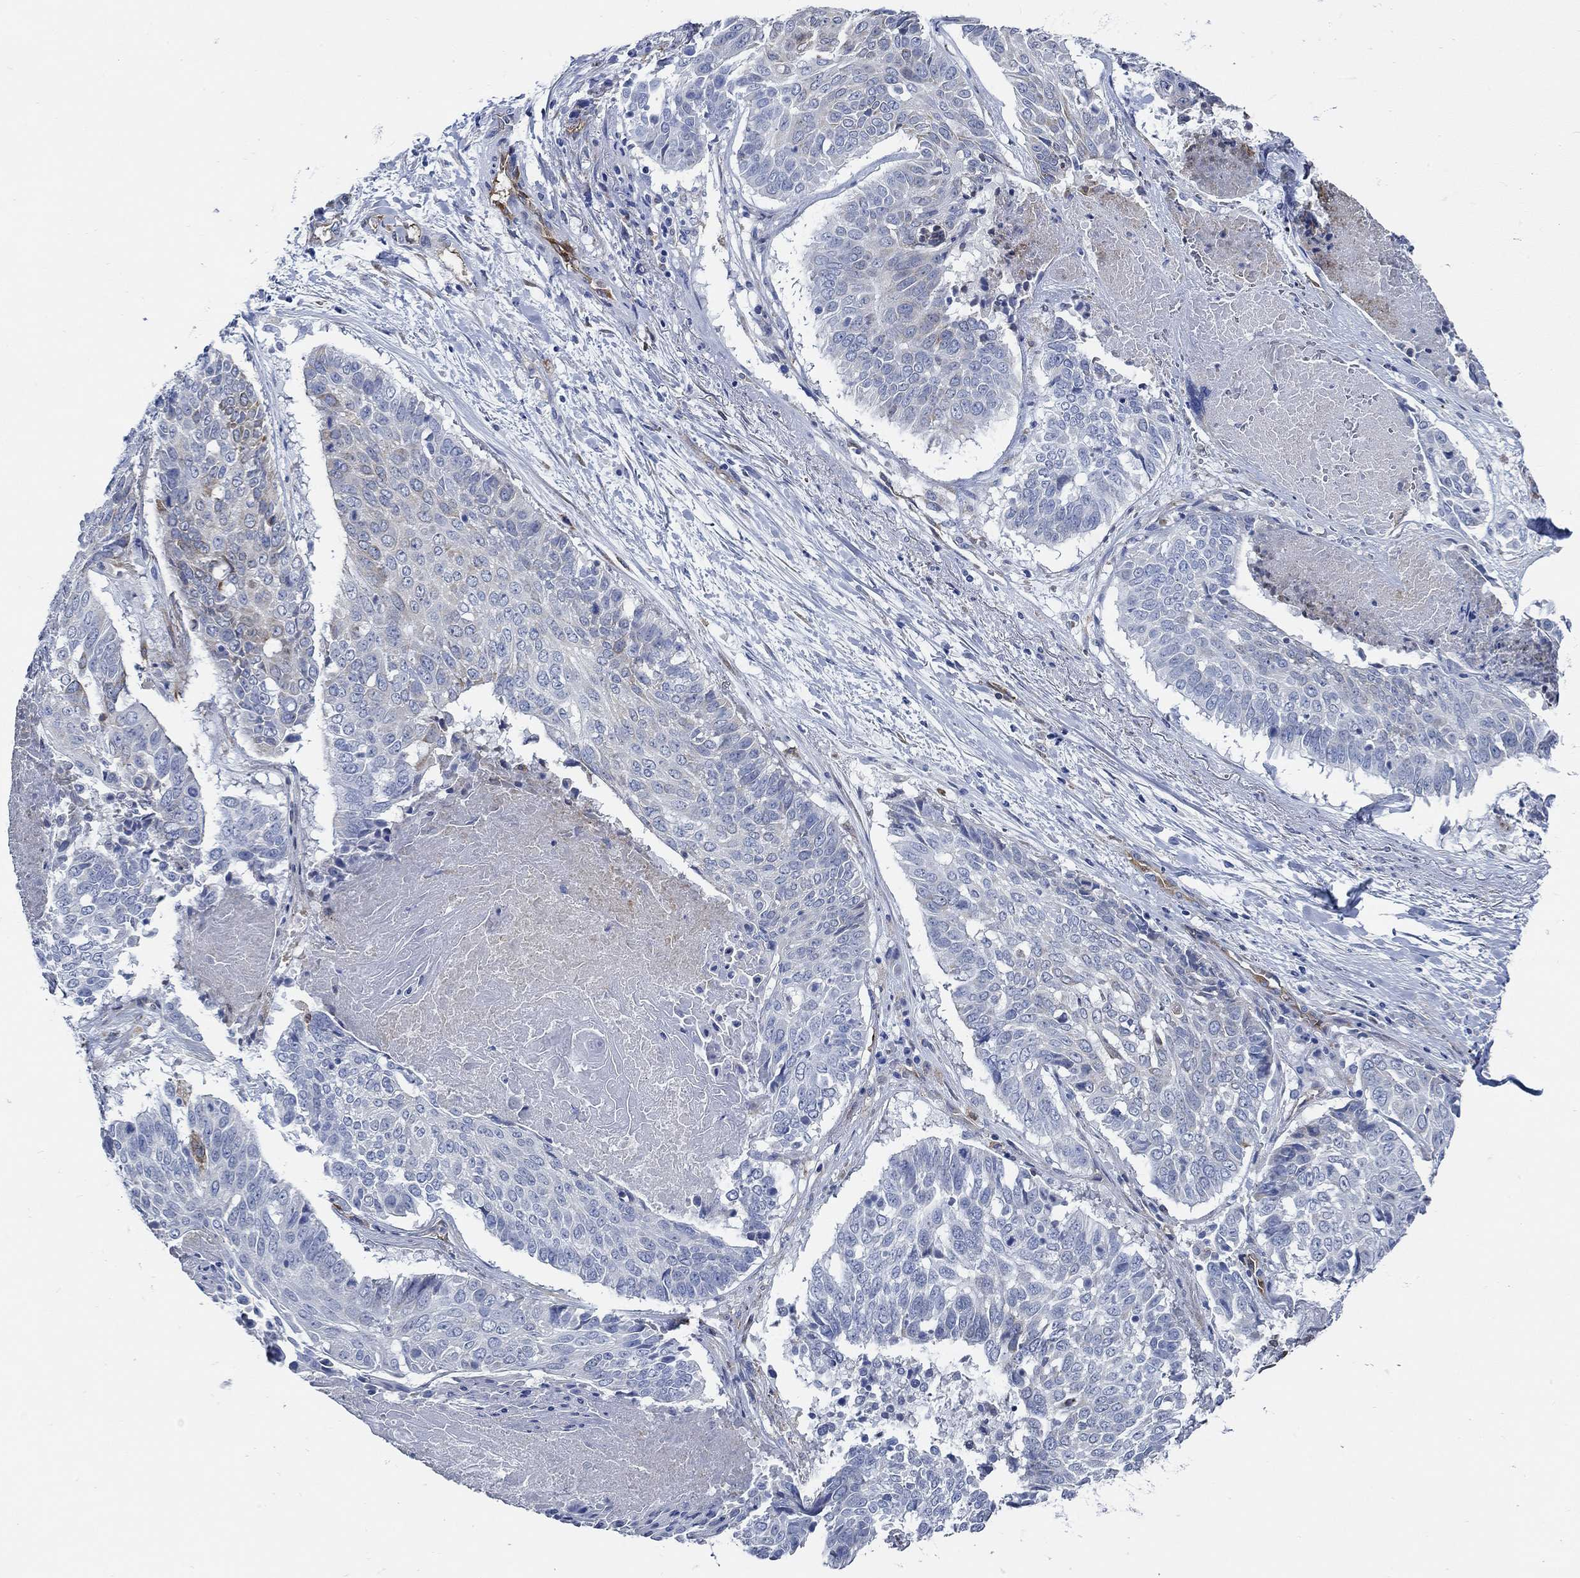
{"staining": {"intensity": "moderate", "quantity": "<25%", "location": "cytoplasmic/membranous"}, "tissue": "lung cancer", "cell_type": "Tumor cells", "image_type": "cancer", "snomed": [{"axis": "morphology", "description": "Squamous cell carcinoma, NOS"}, {"axis": "topography", "description": "Lung"}], "caption": "Lung cancer stained for a protein demonstrates moderate cytoplasmic/membranous positivity in tumor cells. (Brightfield microscopy of DAB IHC at high magnification).", "gene": "HECW2", "patient": {"sex": "male", "age": 64}}